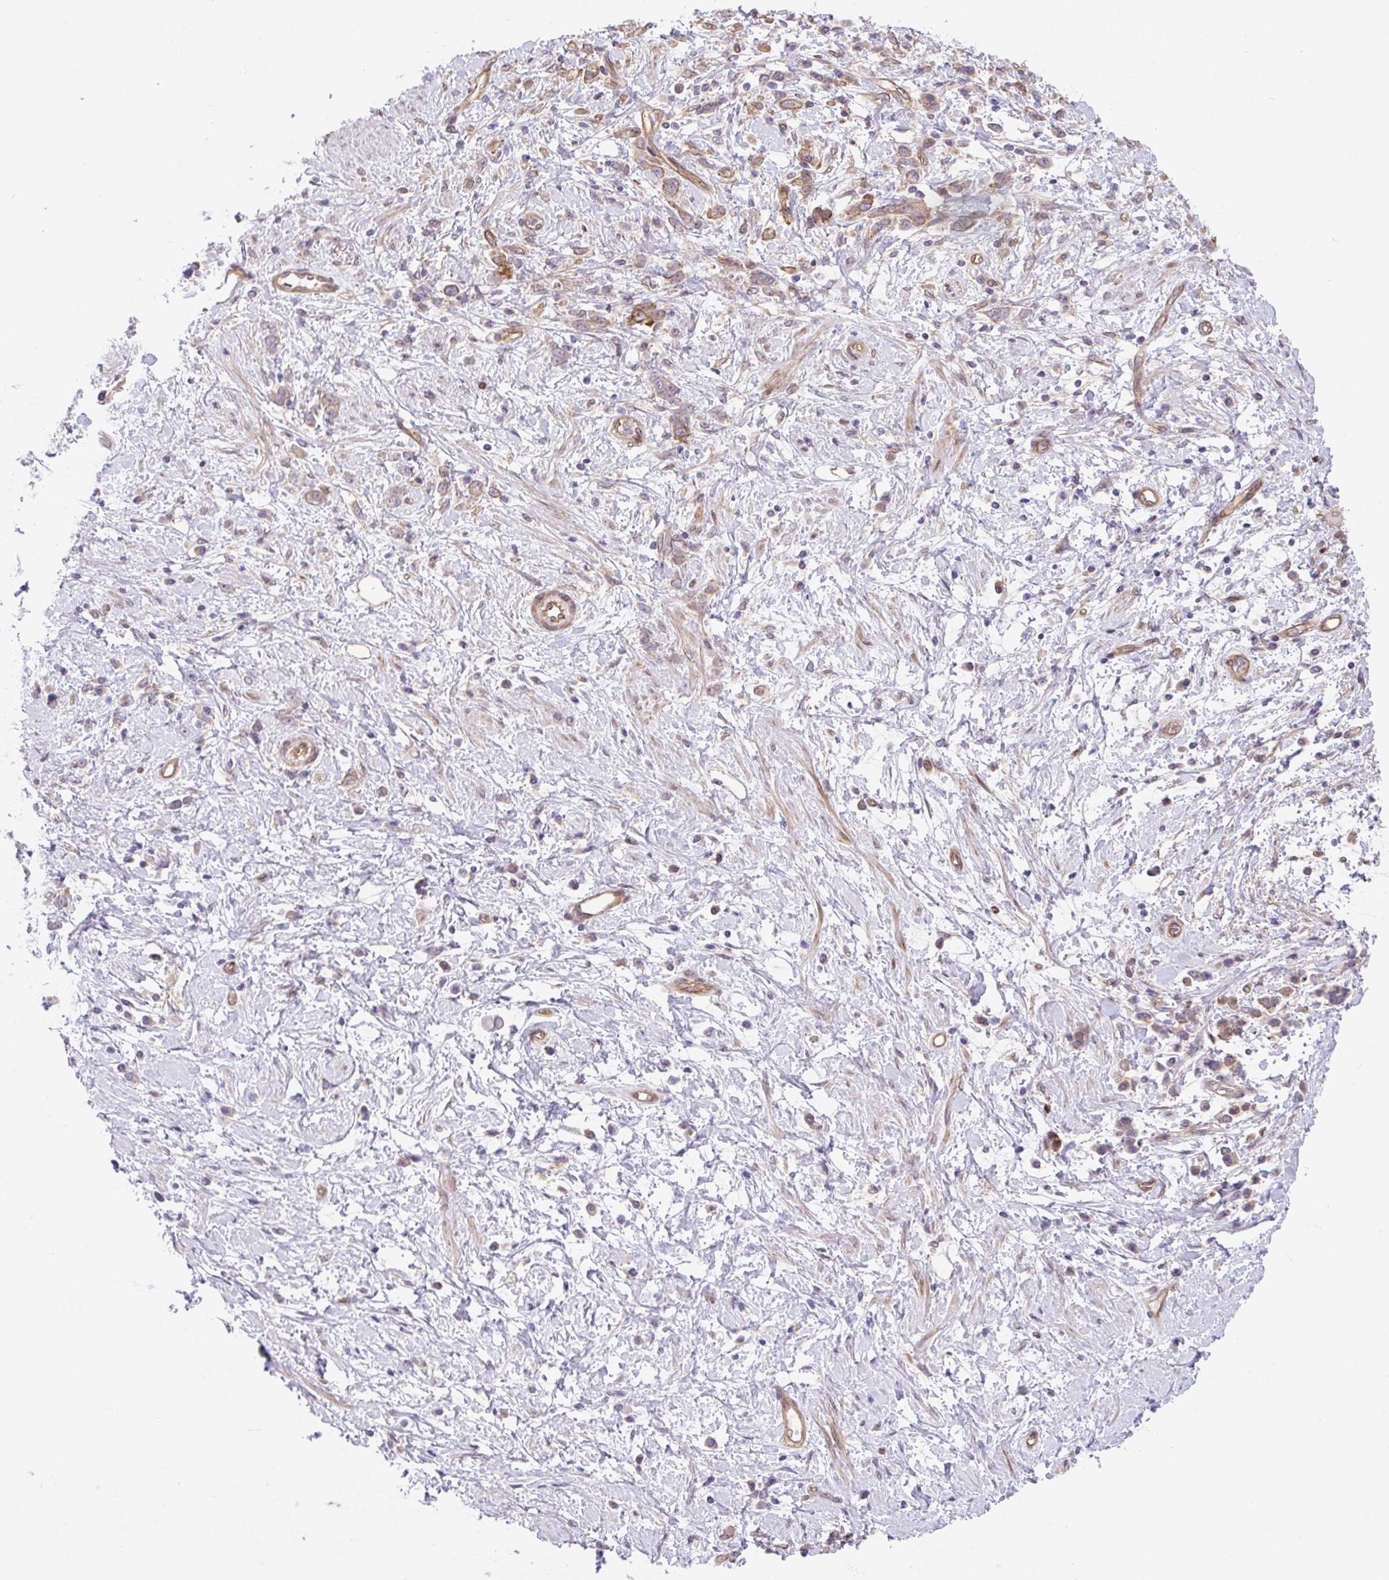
{"staining": {"intensity": "weak", "quantity": ">75%", "location": "cytoplasmic/membranous"}, "tissue": "stomach cancer", "cell_type": "Tumor cells", "image_type": "cancer", "snomed": [{"axis": "morphology", "description": "Adenocarcinoma, NOS"}, {"axis": "topography", "description": "Stomach"}], "caption": "Immunohistochemical staining of human adenocarcinoma (stomach) reveals weak cytoplasmic/membranous protein positivity in about >75% of tumor cells.", "gene": "ZBED3", "patient": {"sex": "female", "age": 60}}